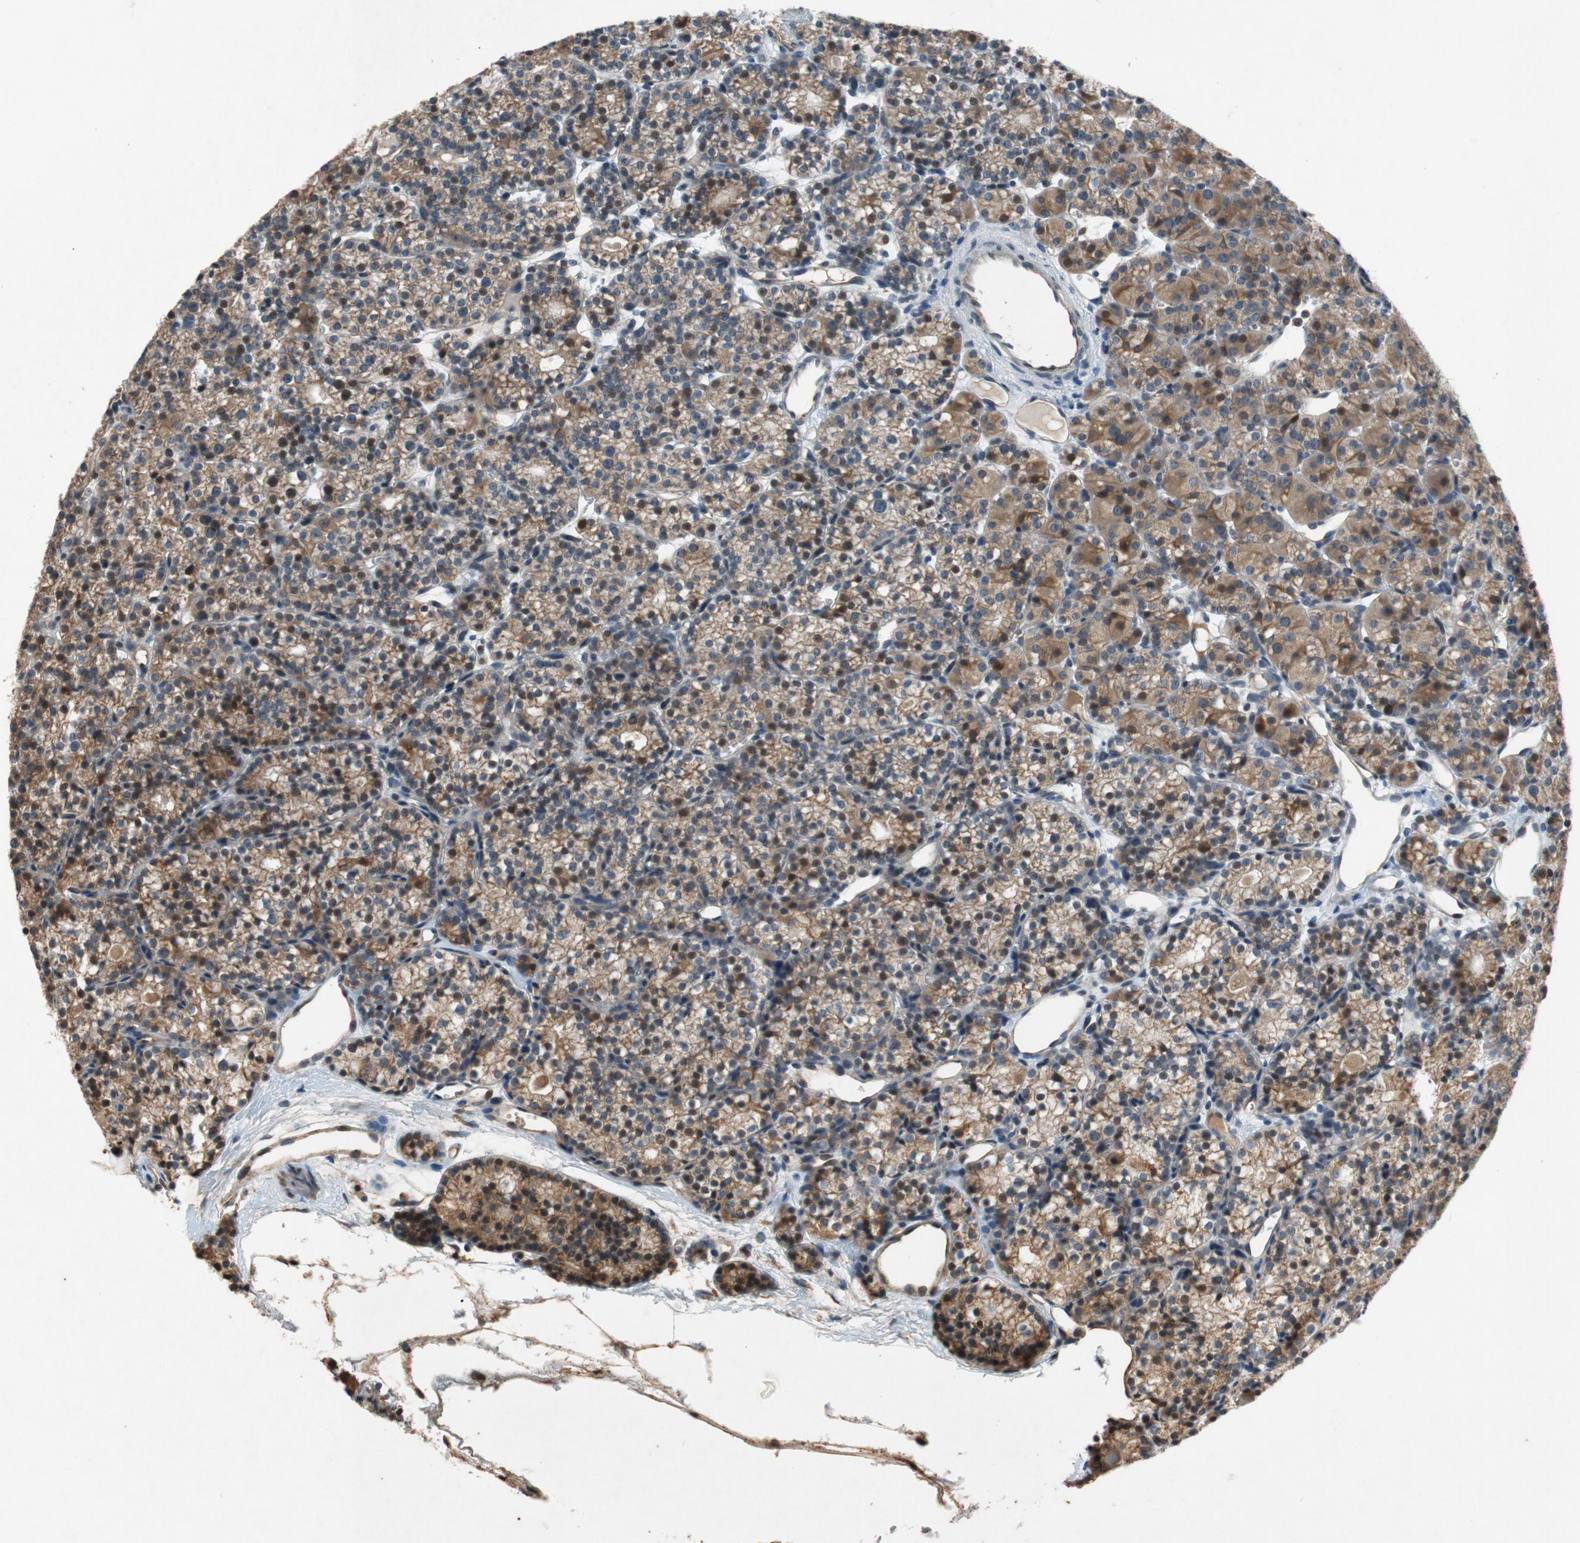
{"staining": {"intensity": "moderate", "quantity": ">75%", "location": "cytoplasmic/membranous,nuclear"}, "tissue": "parathyroid gland", "cell_type": "Glandular cells", "image_type": "normal", "snomed": [{"axis": "morphology", "description": "Normal tissue, NOS"}, {"axis": "topography", "description": "Parathyroid gland"}], "caption": "The histopathology image exhibits staining of benign parathyroid gland, revealing moderate cytoplasmic/membranous,nuclear protein expression (brown color) within glandular cells. (DAB (3,3'-diaminobenzidine) = brown stain, brightfield microscopy at high magnification).", "gene": "ATP2C1", "patient": {"sex": "female", "age": 64}}